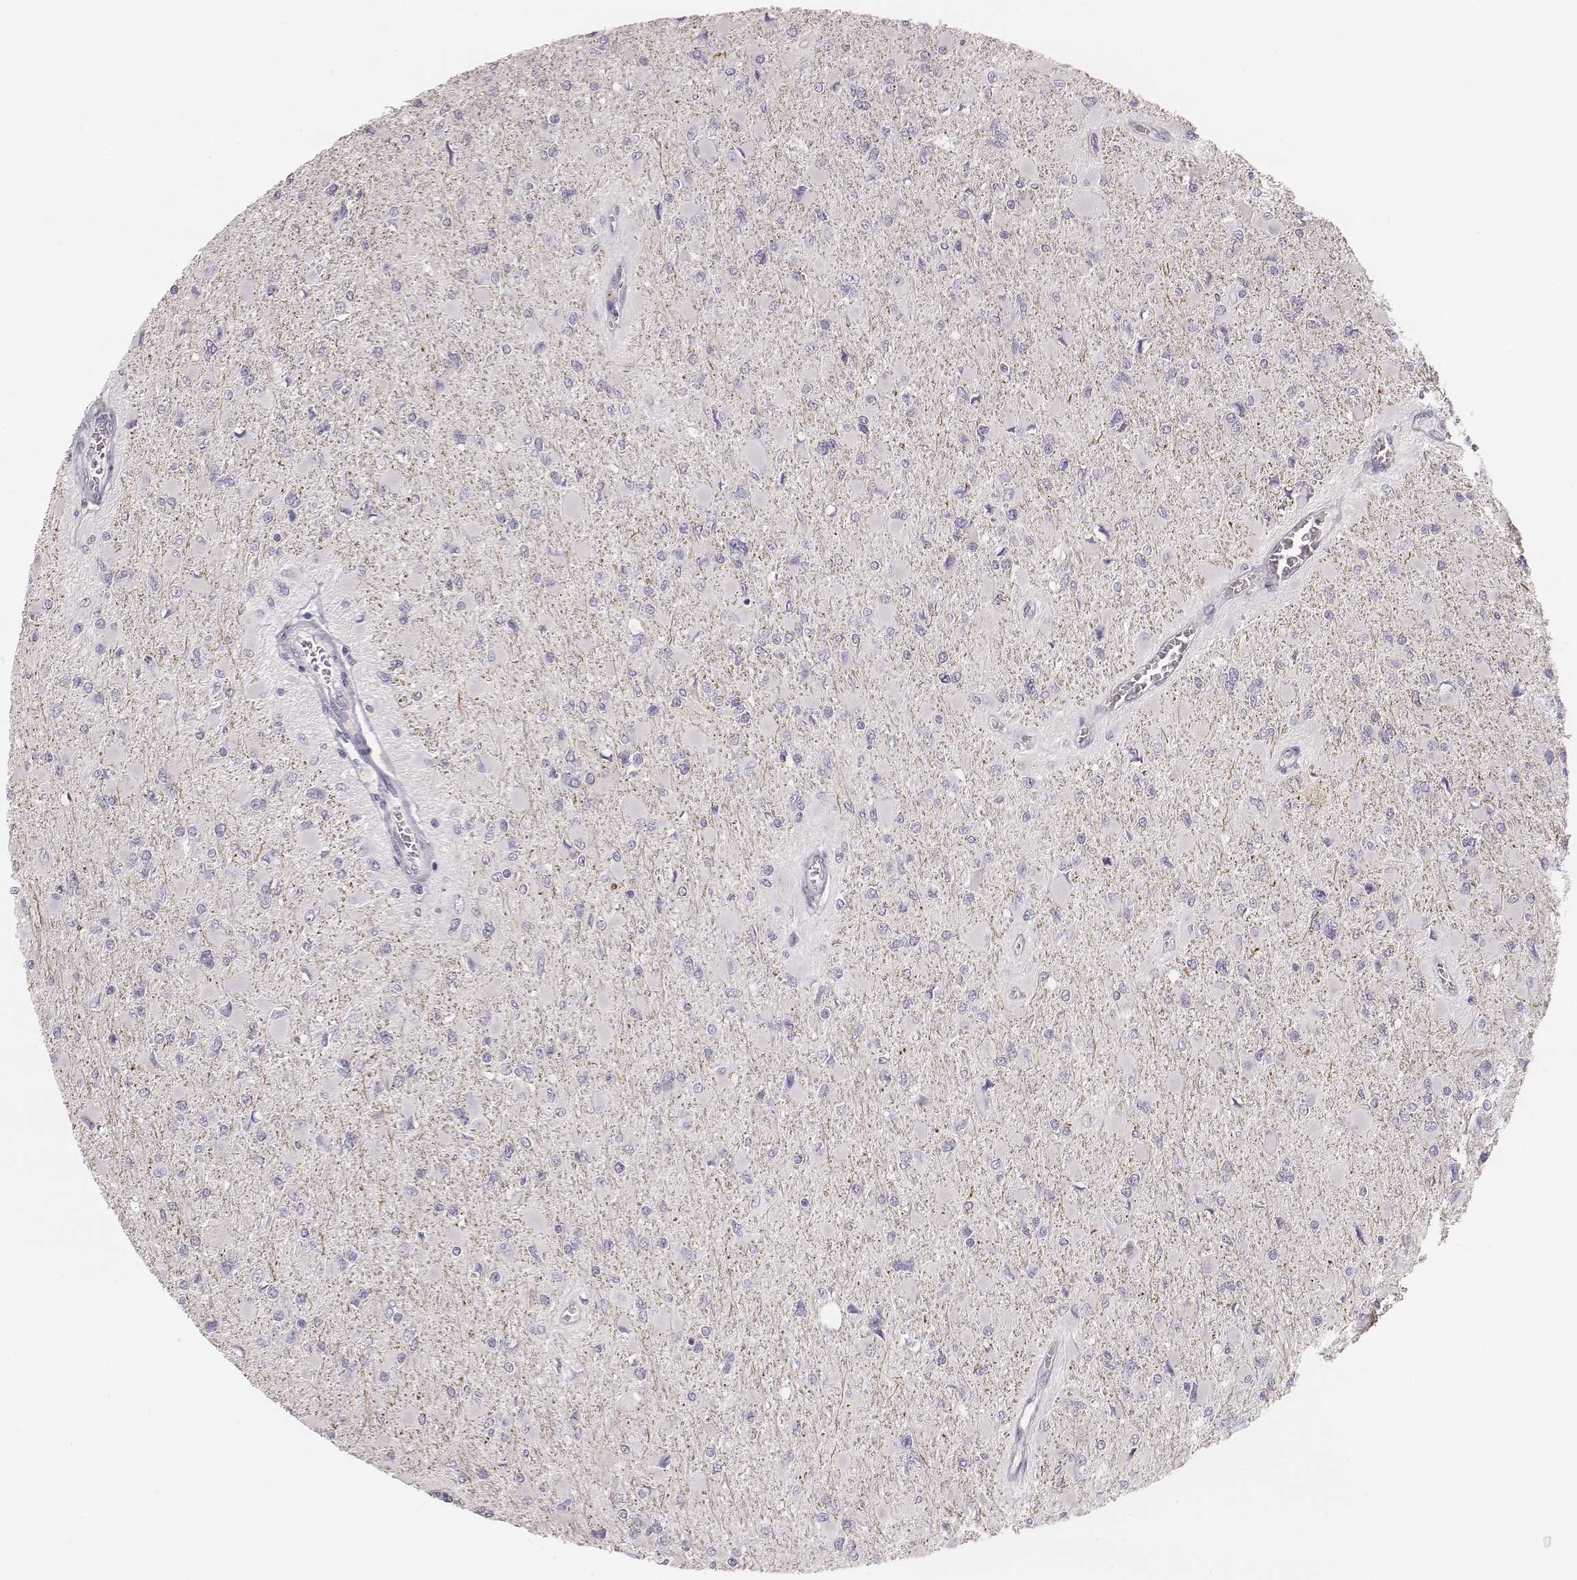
{"staining": {"intensity": "negative", "quantity": "none", "location": "none"}, "tissue": "glioma", "cell_type": "Tumor cells", "image_type": "cancer", "snomed": [{"axis": "morphology", "description": "Glioma, malignant, High grade"}, {"axis": "topography", "description": "Cerebral cortex"}], "caption": "The image reveals no significant staining in tumor cells of malignant glioma (high-grade).", "gene": "KCNJ12", "patient": {"sex": "female", "age": 36}}